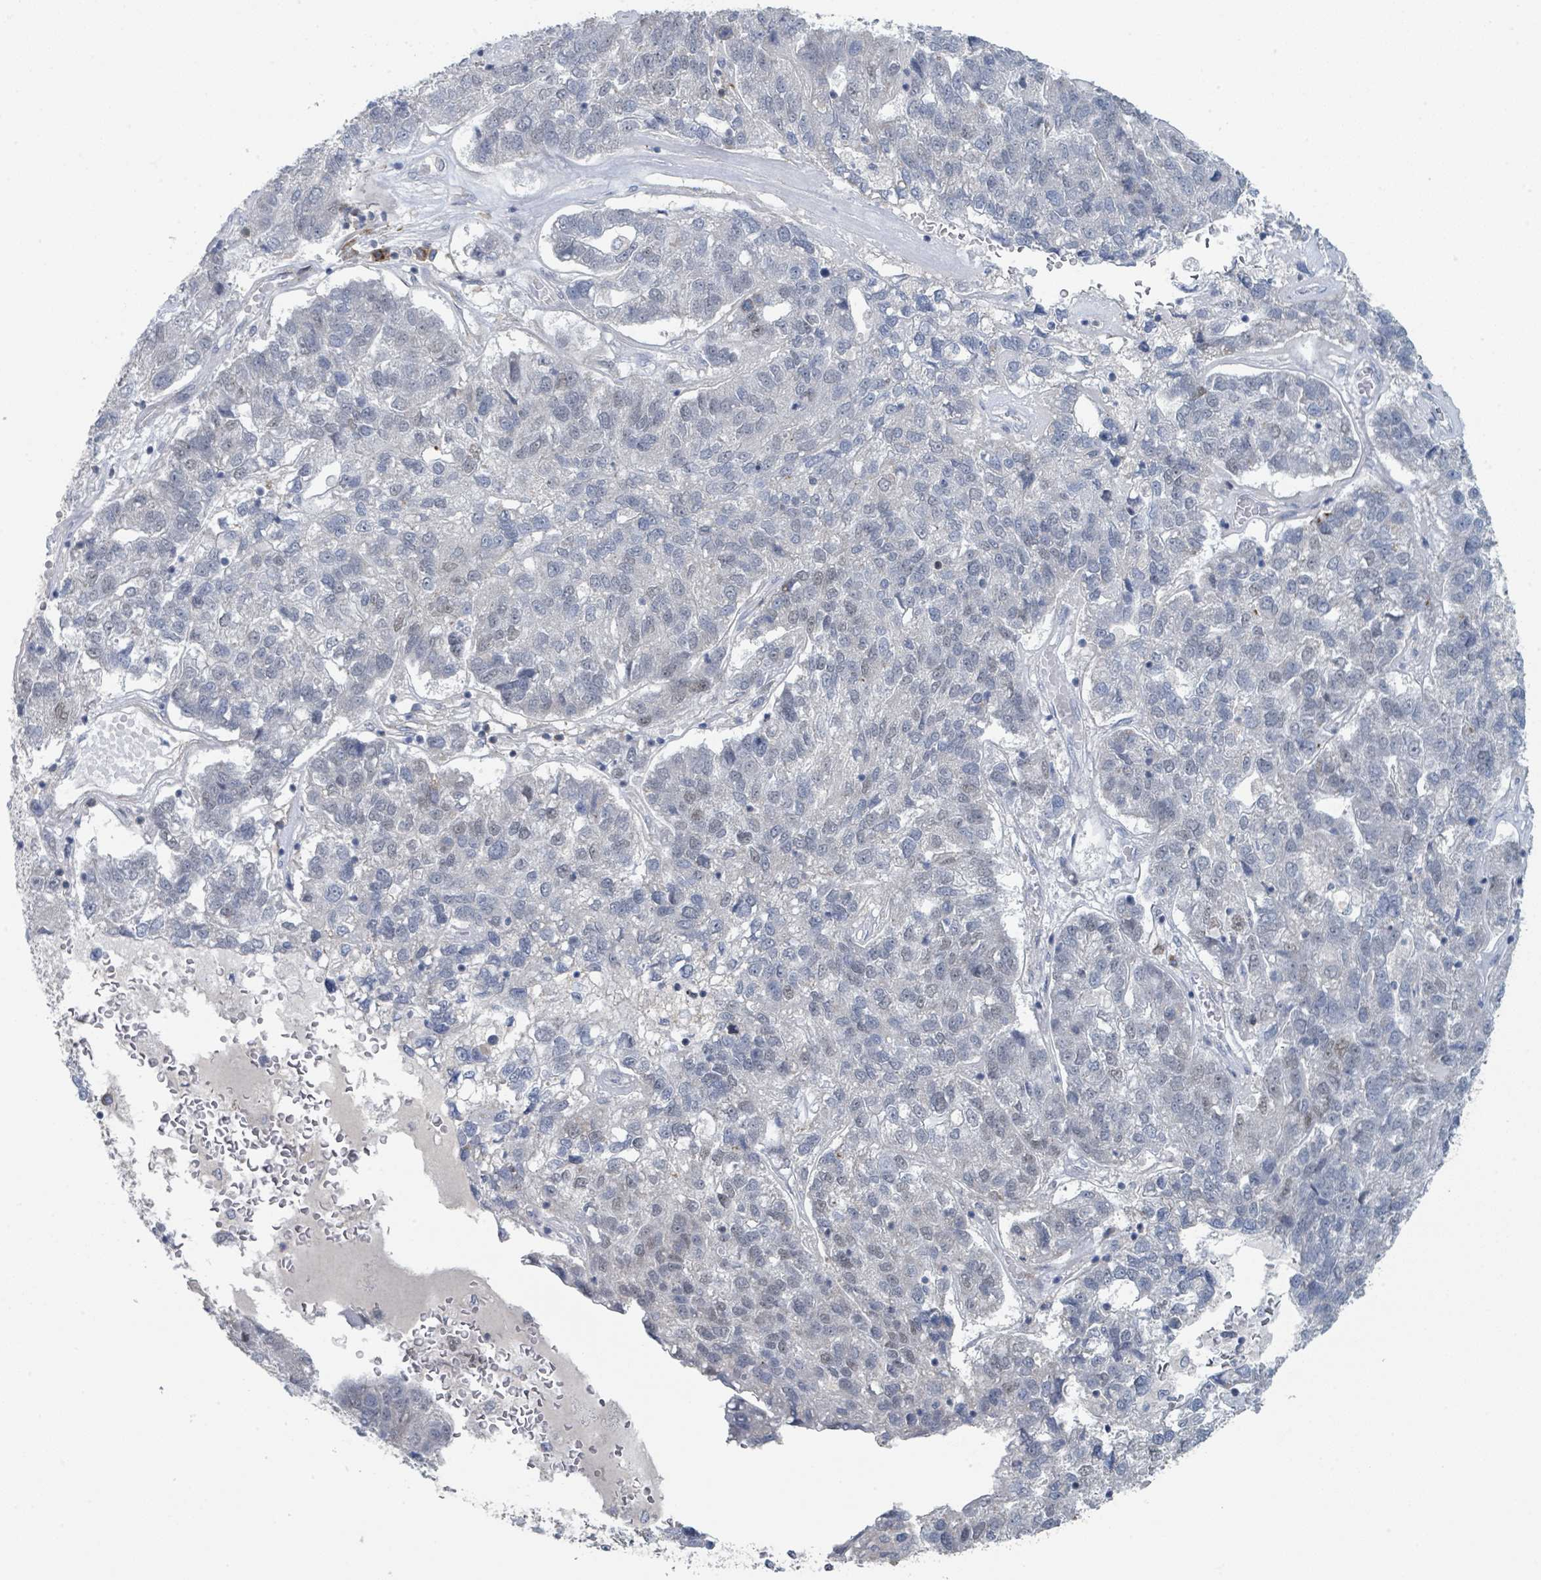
{"staining": {"intensity": "negative", "quantity": "none", "location": "none"}, "tissue": "pancreatic cancer", "cell_type": "Tumor cells", "image_type": "cancer", "snomed": [{"axis": "morphology", "description": "Adenocarcinoma, NOS"}, {"axis": "topography", "description": "Pancreas"}], "caption": "This image is of pancreatic cancer (adenocarcinoma) stained with IHC to label a protein in brown with the nuclei are counter-stained blue. There is no expression in tumor cells.", "gene": "ANKRD55", "patient": {"sex": "female", "age": 61}}